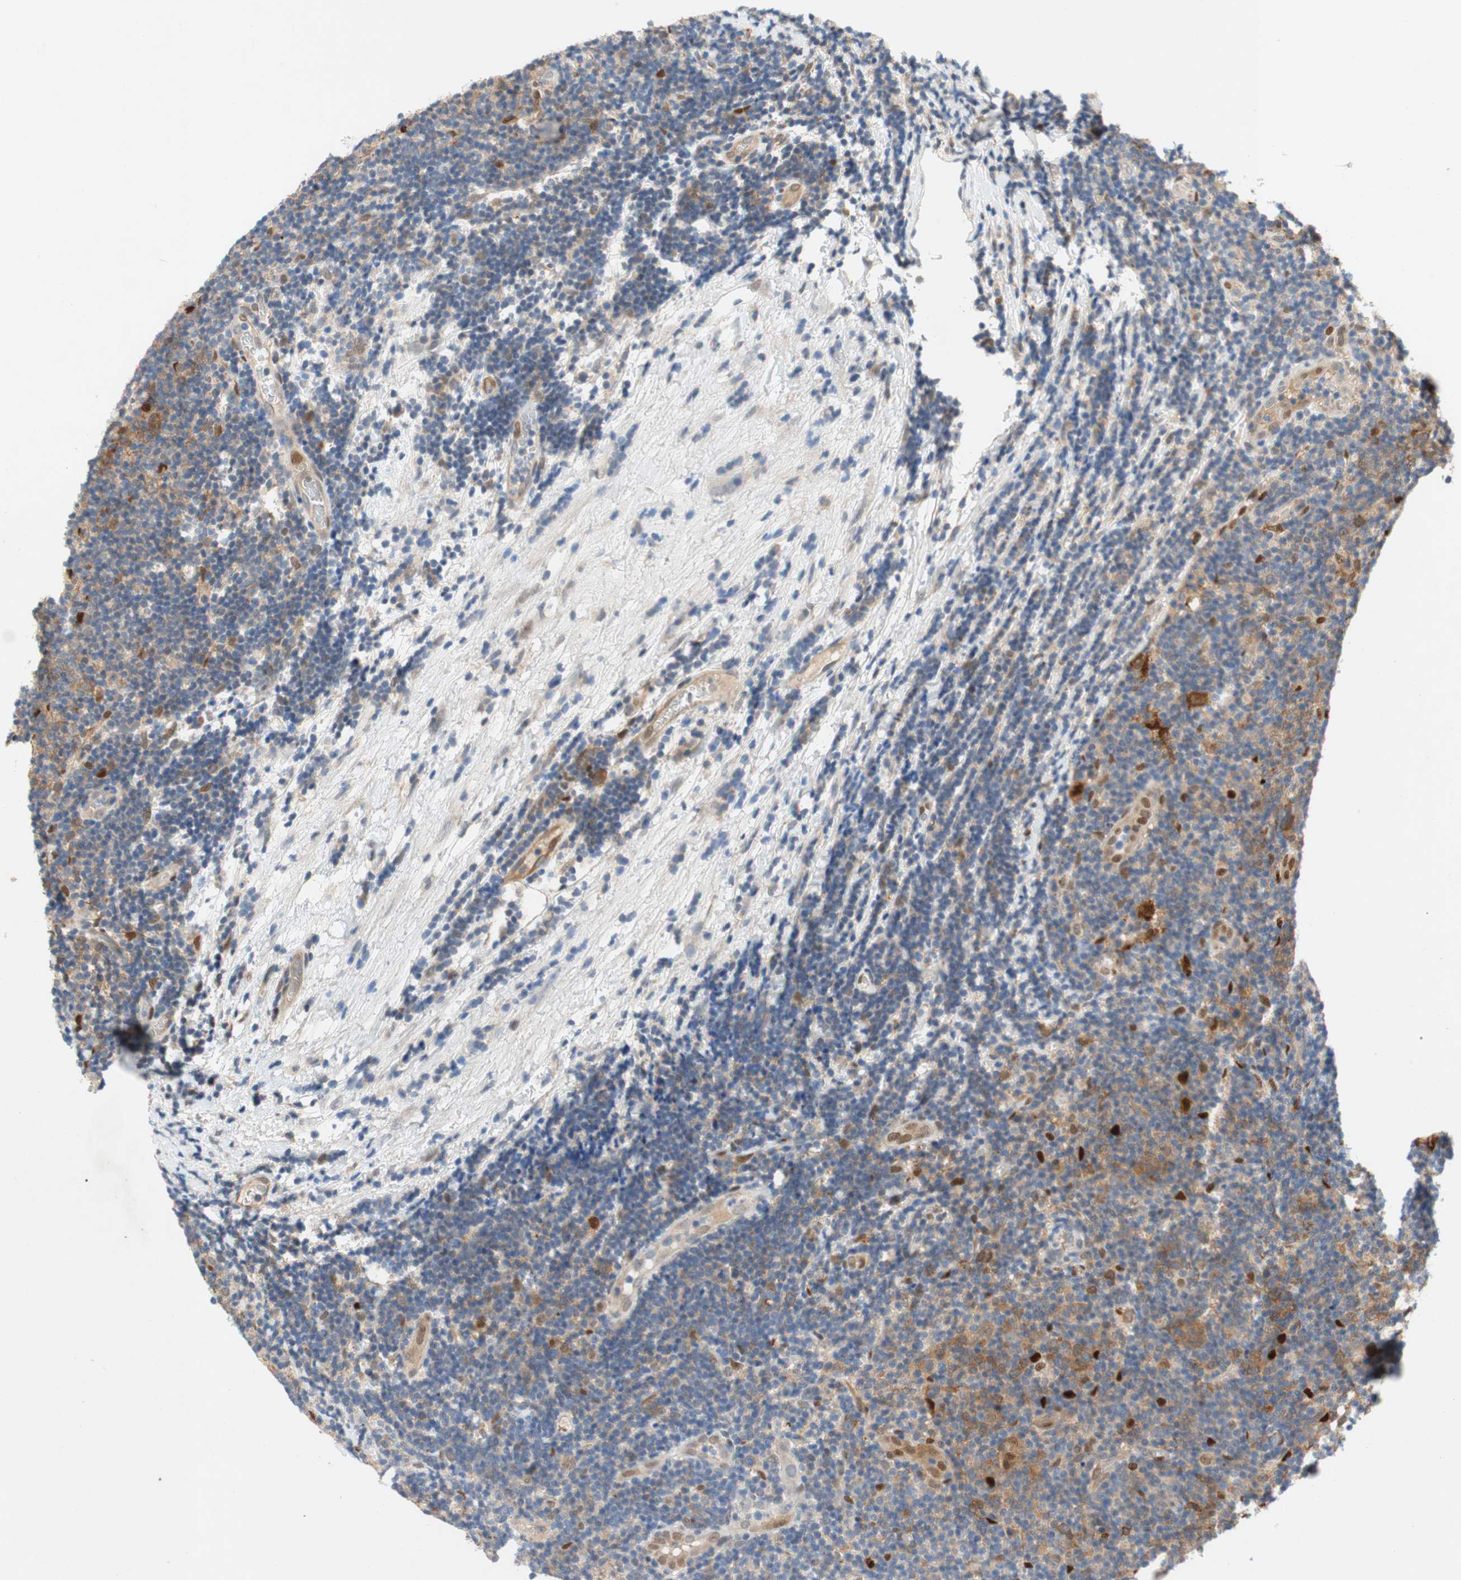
{"staining": {"intensity": "moderate", "quantity": "<25%", "location": "cytoplasmic/membranous,nuclear"}, "tissue": "lymphoma", "cell_type": "Tumor cells", "image_type": "cancer", "snomed": [{"axis": "morphology", "description": "Malignant lymphoma, non-Hodgkin's type, Low grade"}, {"axis": "topography", "description": "Lymph node"}], "caption": "Immunohistochemistry (DAB (3,3'-diaminobenzidine)) staining of lymphoma shows moderate cytoplasmic/membranous and nuclear protein positivity in about <25% of tumor cells.", "gene": "RELB", "patient": {"sex": "male", "age": 83}}